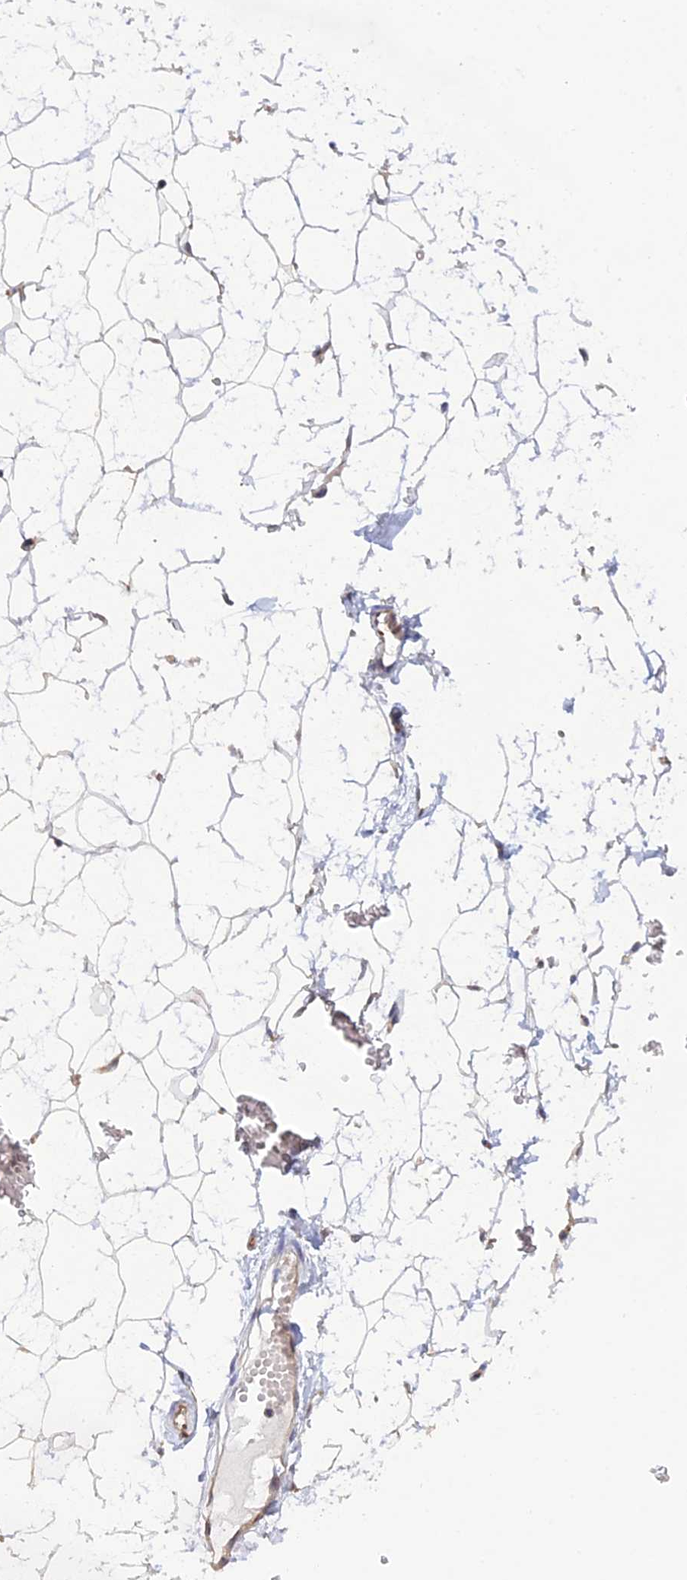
{"staining": {"intensity": "weak", "quantity": ">75%", "location": "cytoplasmic/membranous"}, "tissue": "breast", "cell_type": "Adipocytes", "image_type": "normal", "snomed": [{"axis": "morphology", "description": "Normal tissue, NOS"}, {"axis": "morphology", "description": "Adenoma, NOS"}, {"axis": "topography", "description": "Breast"}], "caption": "Protein expression analysis of normal human breast reveals weak cytoplasmic/membranous expression in approximately >75% of adipocytes. (IHC, brightfield microscopy, high magnification).", "gene": "HINT1", "patient": {"sex": "female", "age": 23}}